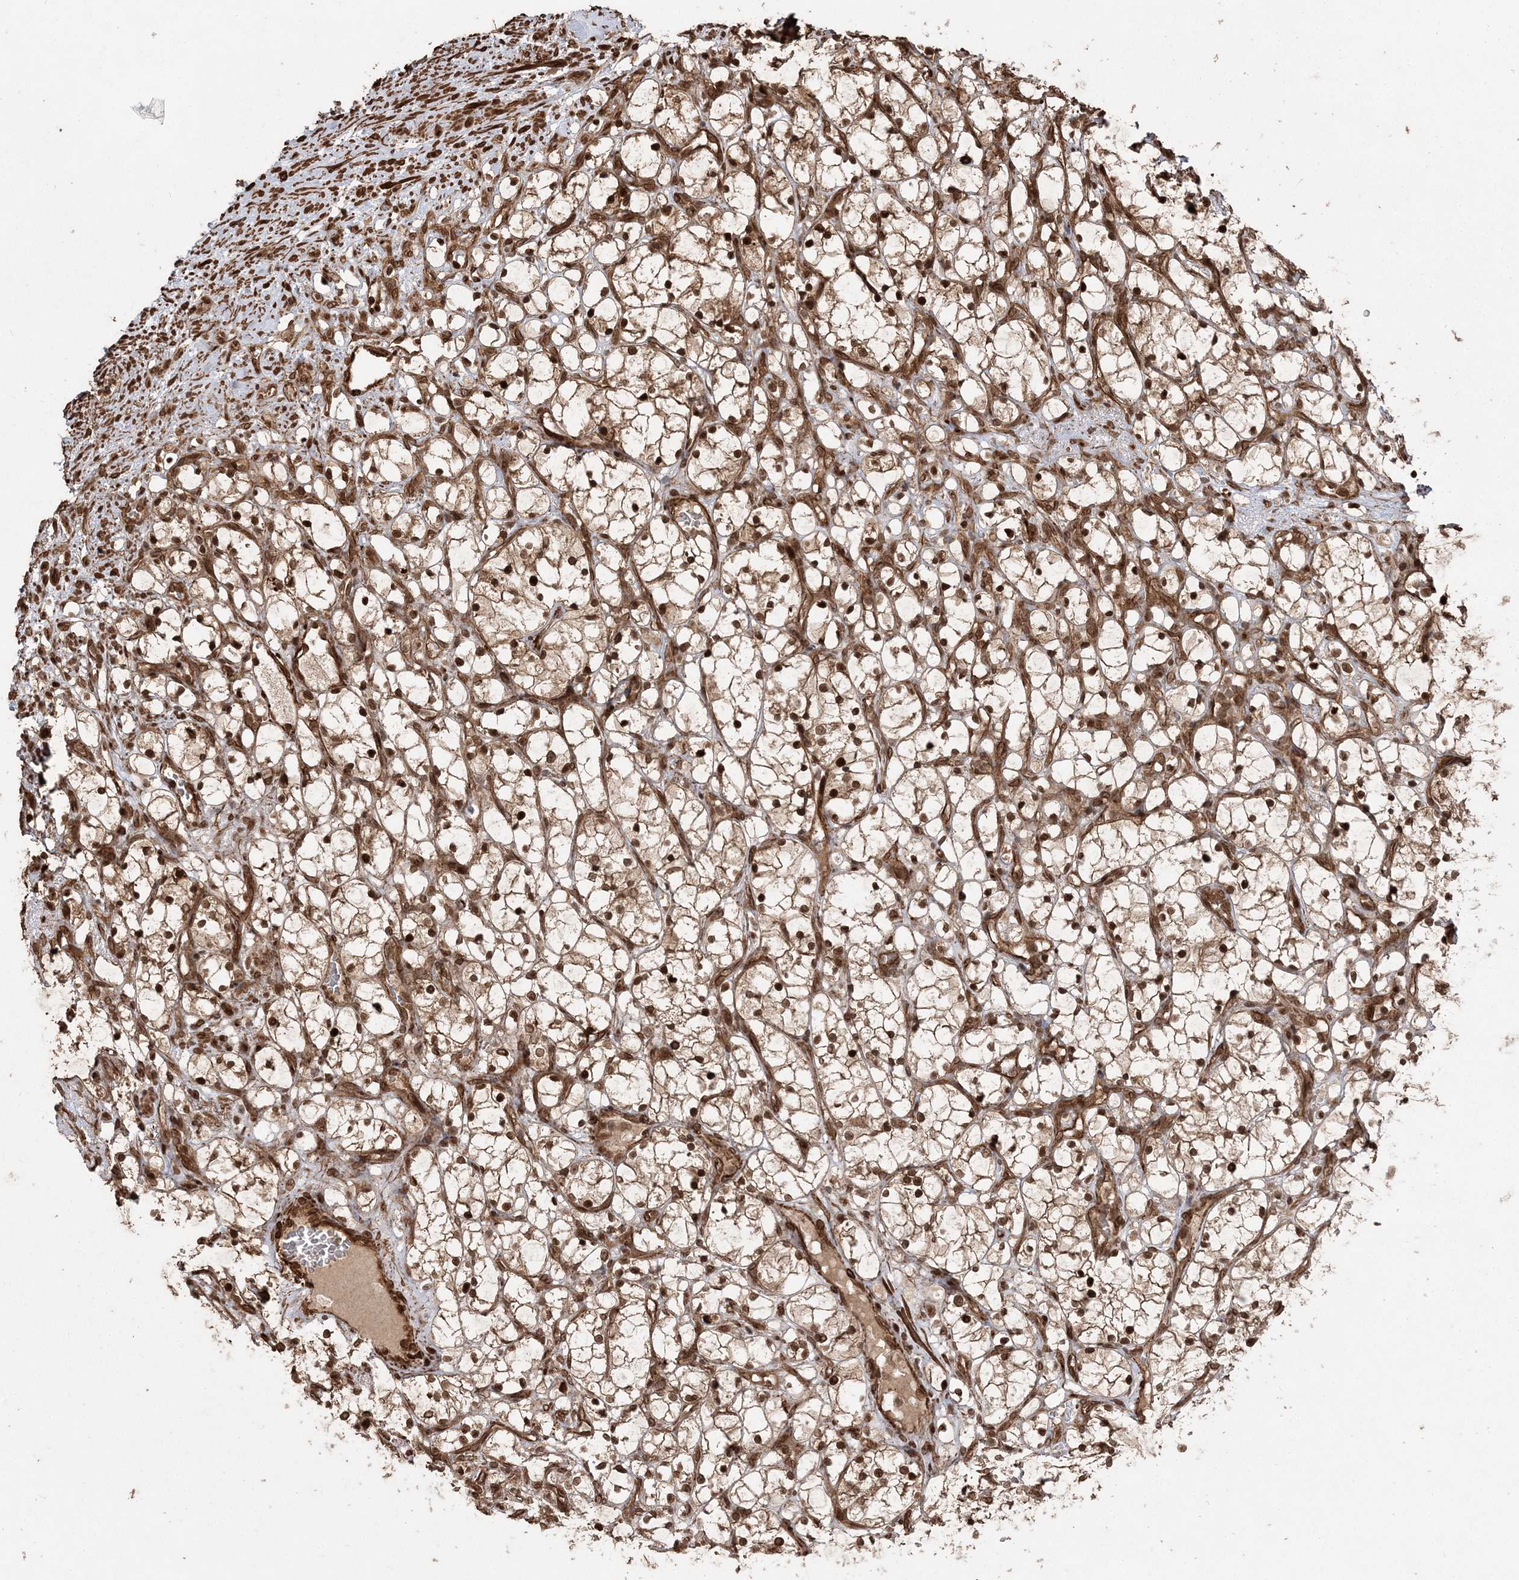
{"staining": {"intensity": "moderate", "quantity": ">75%", "location": "cytoplasmic/membranous,nuclear"}, "tissue": "renal cancer", "cell_type": "Tumor cells", "image_type": "cancer", "snomed": [{"axis": "morphology", "description": "Adenocarcinoma, NOS"}, {"axis": "topography", "description": "Kidney"}], "caption": "This is an image of immunohistochemistry (IHC) staining of renal cancer (adenocarcinoma), which shows moderate positivity in the cytoplasmic/membranous and nuclear of tumor cells.", "gene": "ETAA1", "patient": {"sex": "female", "age": 69}}